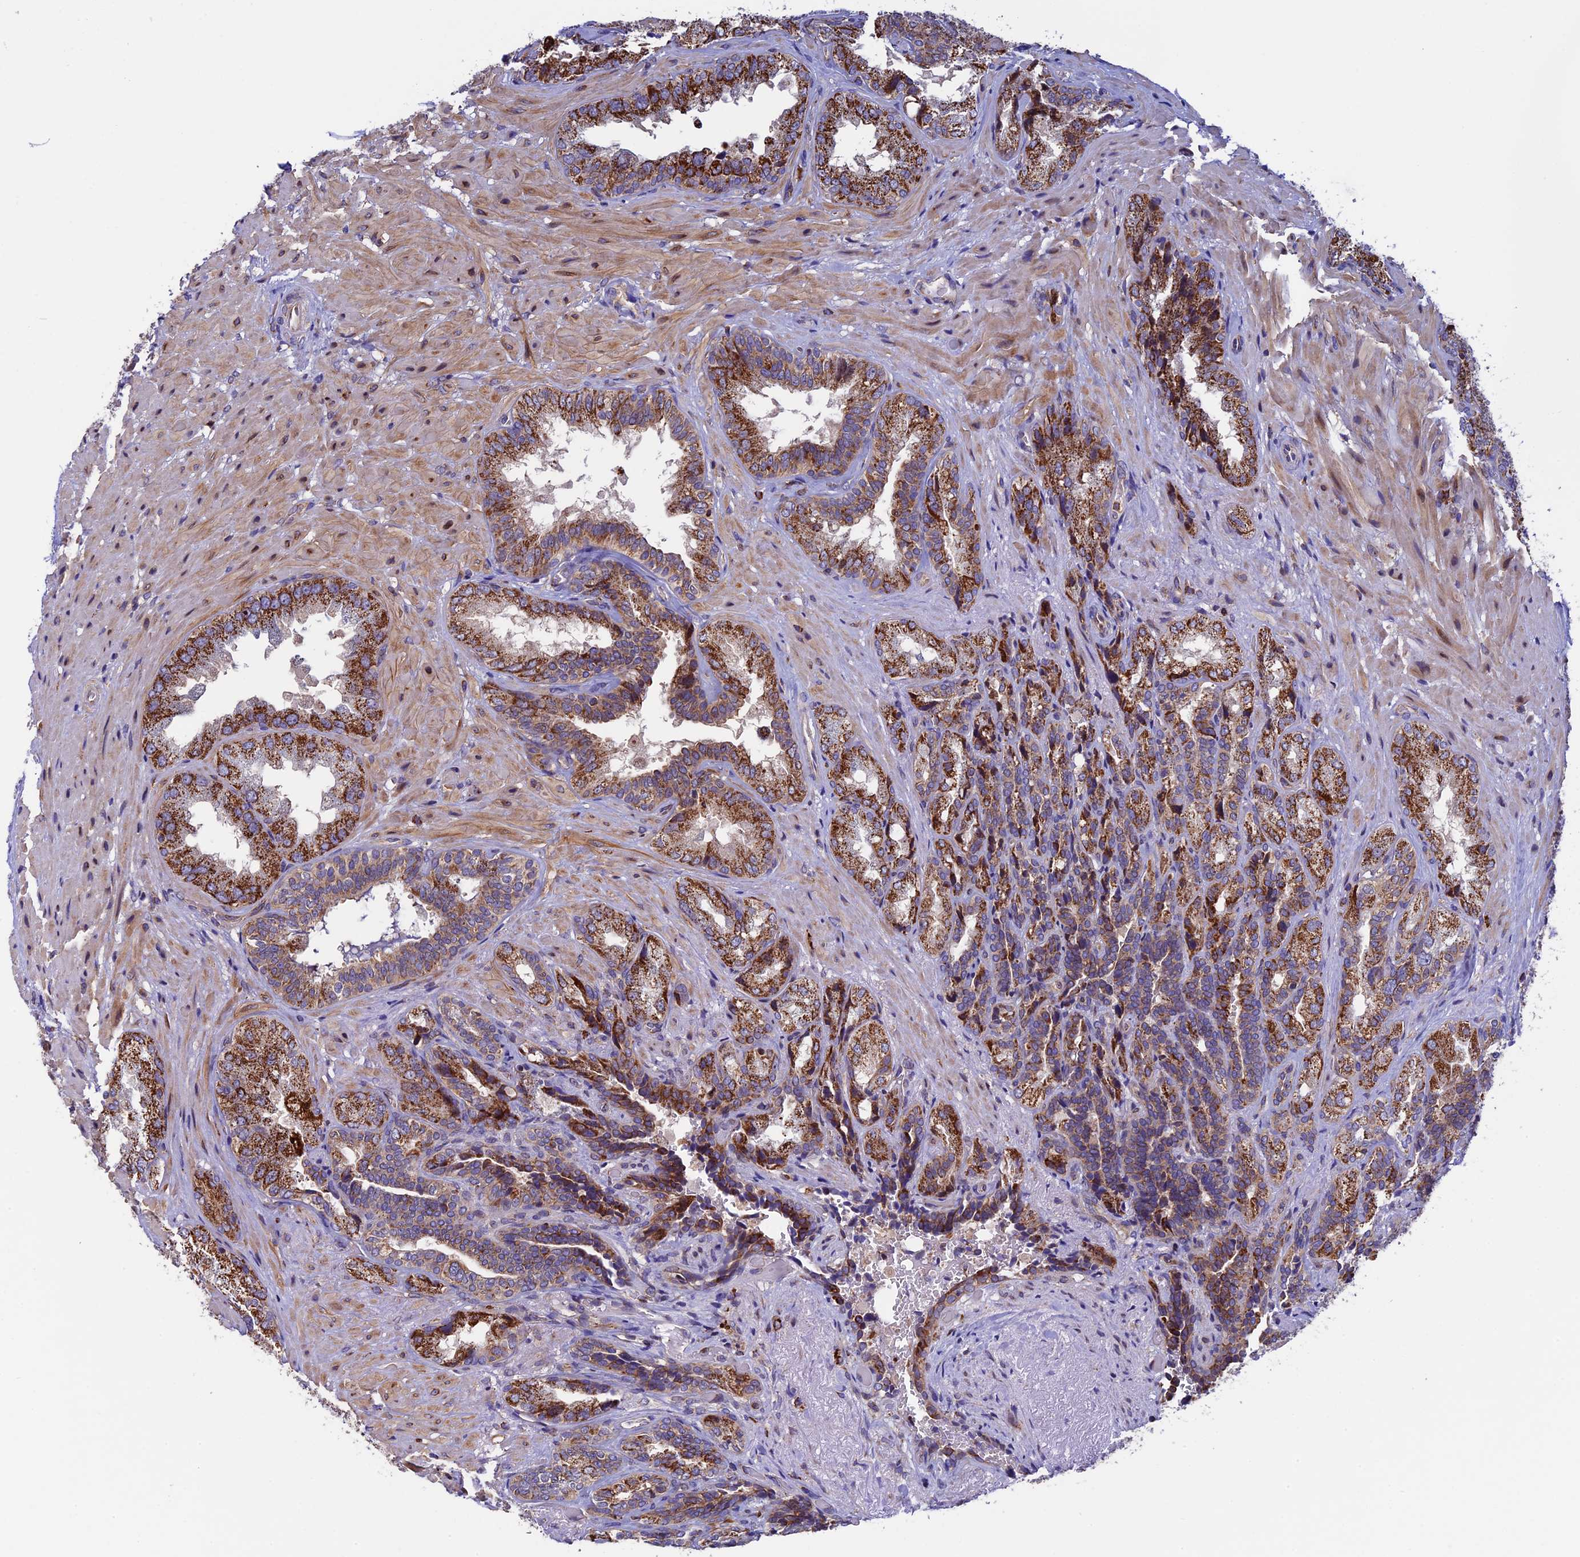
{"staining": {"intensity": "strong", "quantity": ">75%", "location": "cytoplasmic/membranous"}, "tissue": "seminal vesicle", "cell_type": "Glandular cells", "image_type": "normal", "snomed": [{"axis": "morphology", "description": "Normal tissue, NOS"}, {"axis": "topography", "description": "Seminal veicle"}, {"axis": "topography", "description": "Peripheral nerve tissue"}], "caption": "Immunohistochemical staining of unremarkable human seminal vesicle exhibits high levels of strong cytoplasmic/membranous staining in about >75% of glandular cells.", "gene": "SLC9A5", "patient": {"sex": "male", "age": 63}}